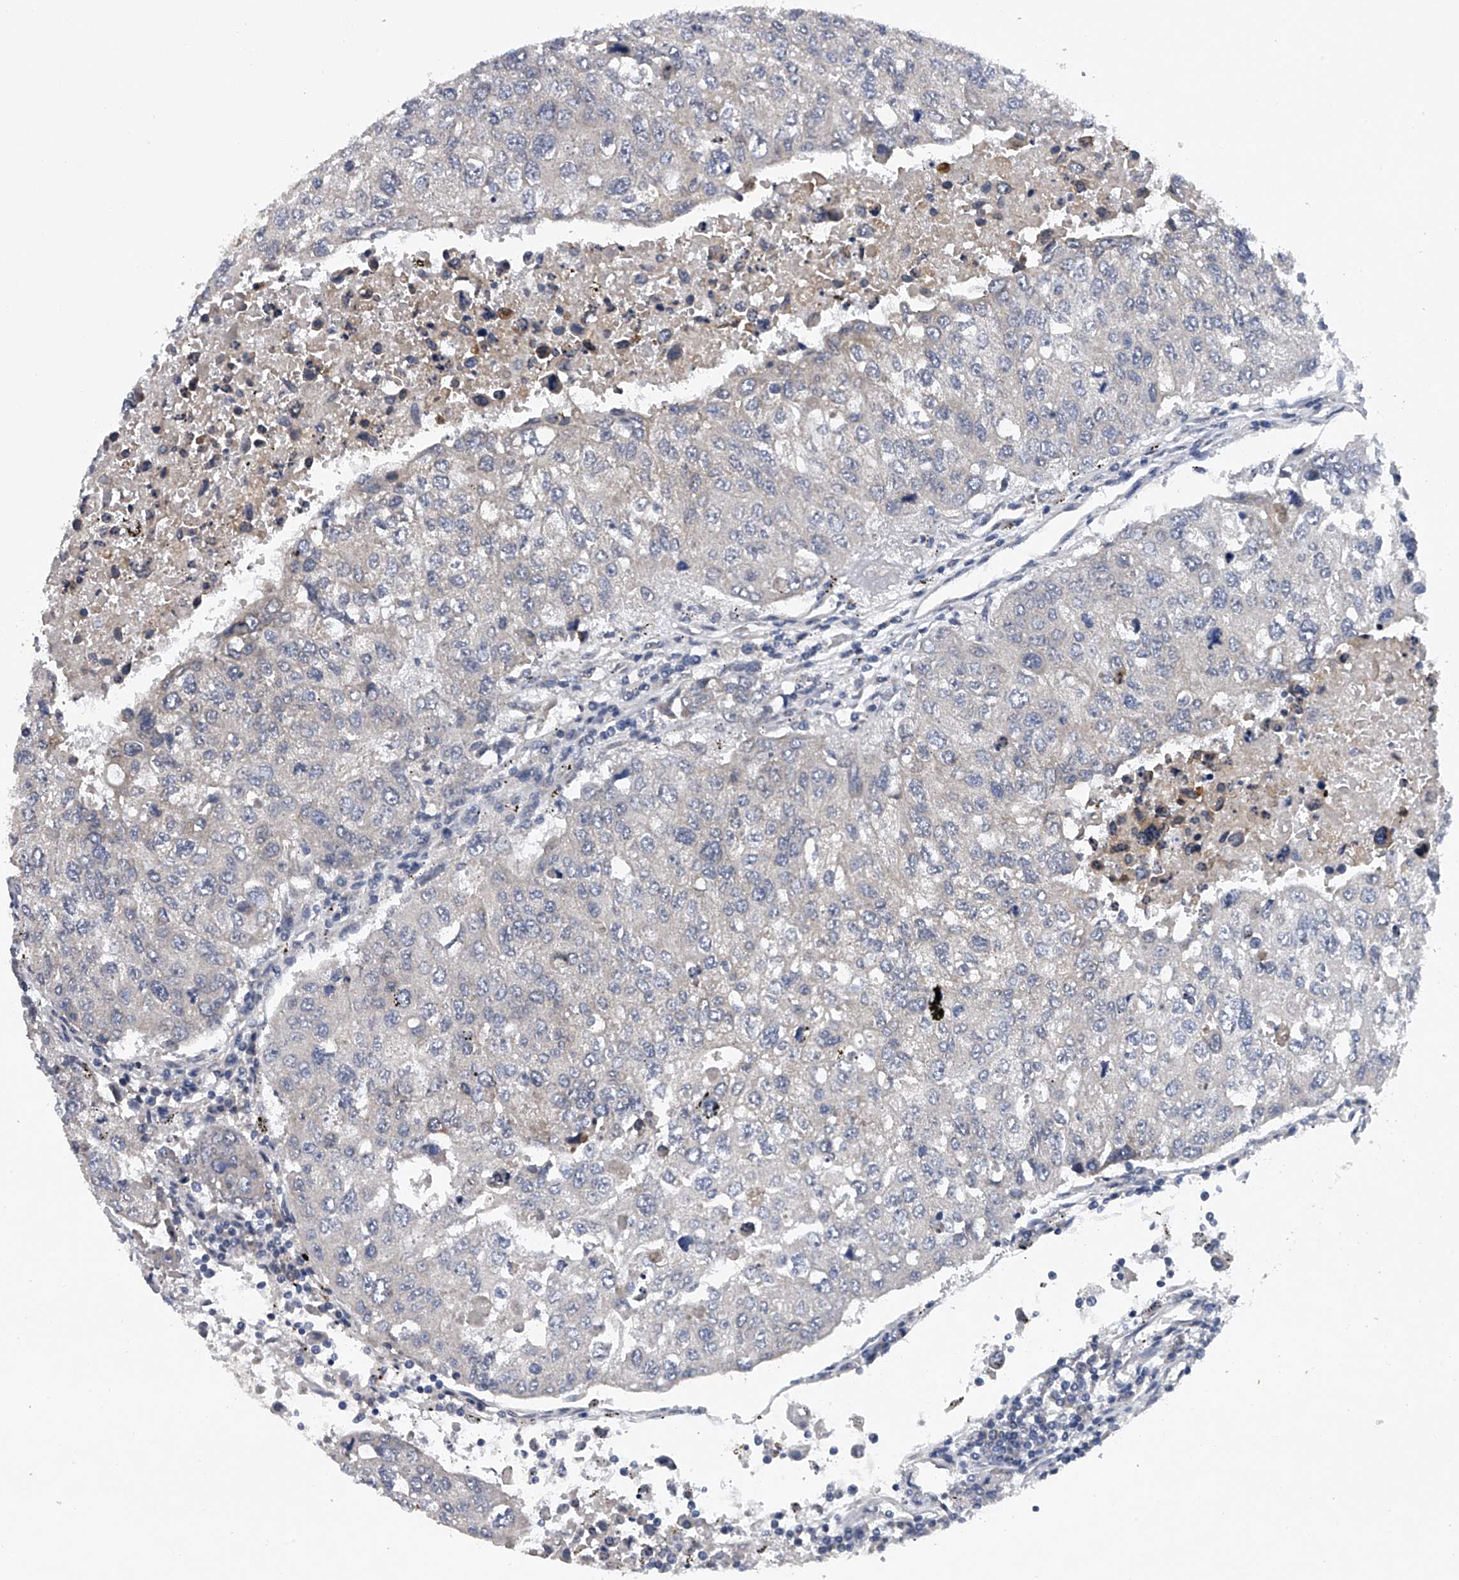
{"staining": {"intensity": "negative", "quantity": "none", "location": "none"}, "tissue": "urothelial cancer", "cell_type": "Tumor cells", "image_type": "cancer", "snomed": [{"axis": "morphology", "description": "Urothelial carcinoma, High grade"}, {"axis": "topography", "description": "Lymph node"}, {"axis": "topography", "description": "Urinary bladder"}], "caption": "A photomicrograph of human high-grade urothelial carcinoma is negative for staining in tumor cells.", "gene": "RNF5", "patient": {"sex": "male", "age": 51}}